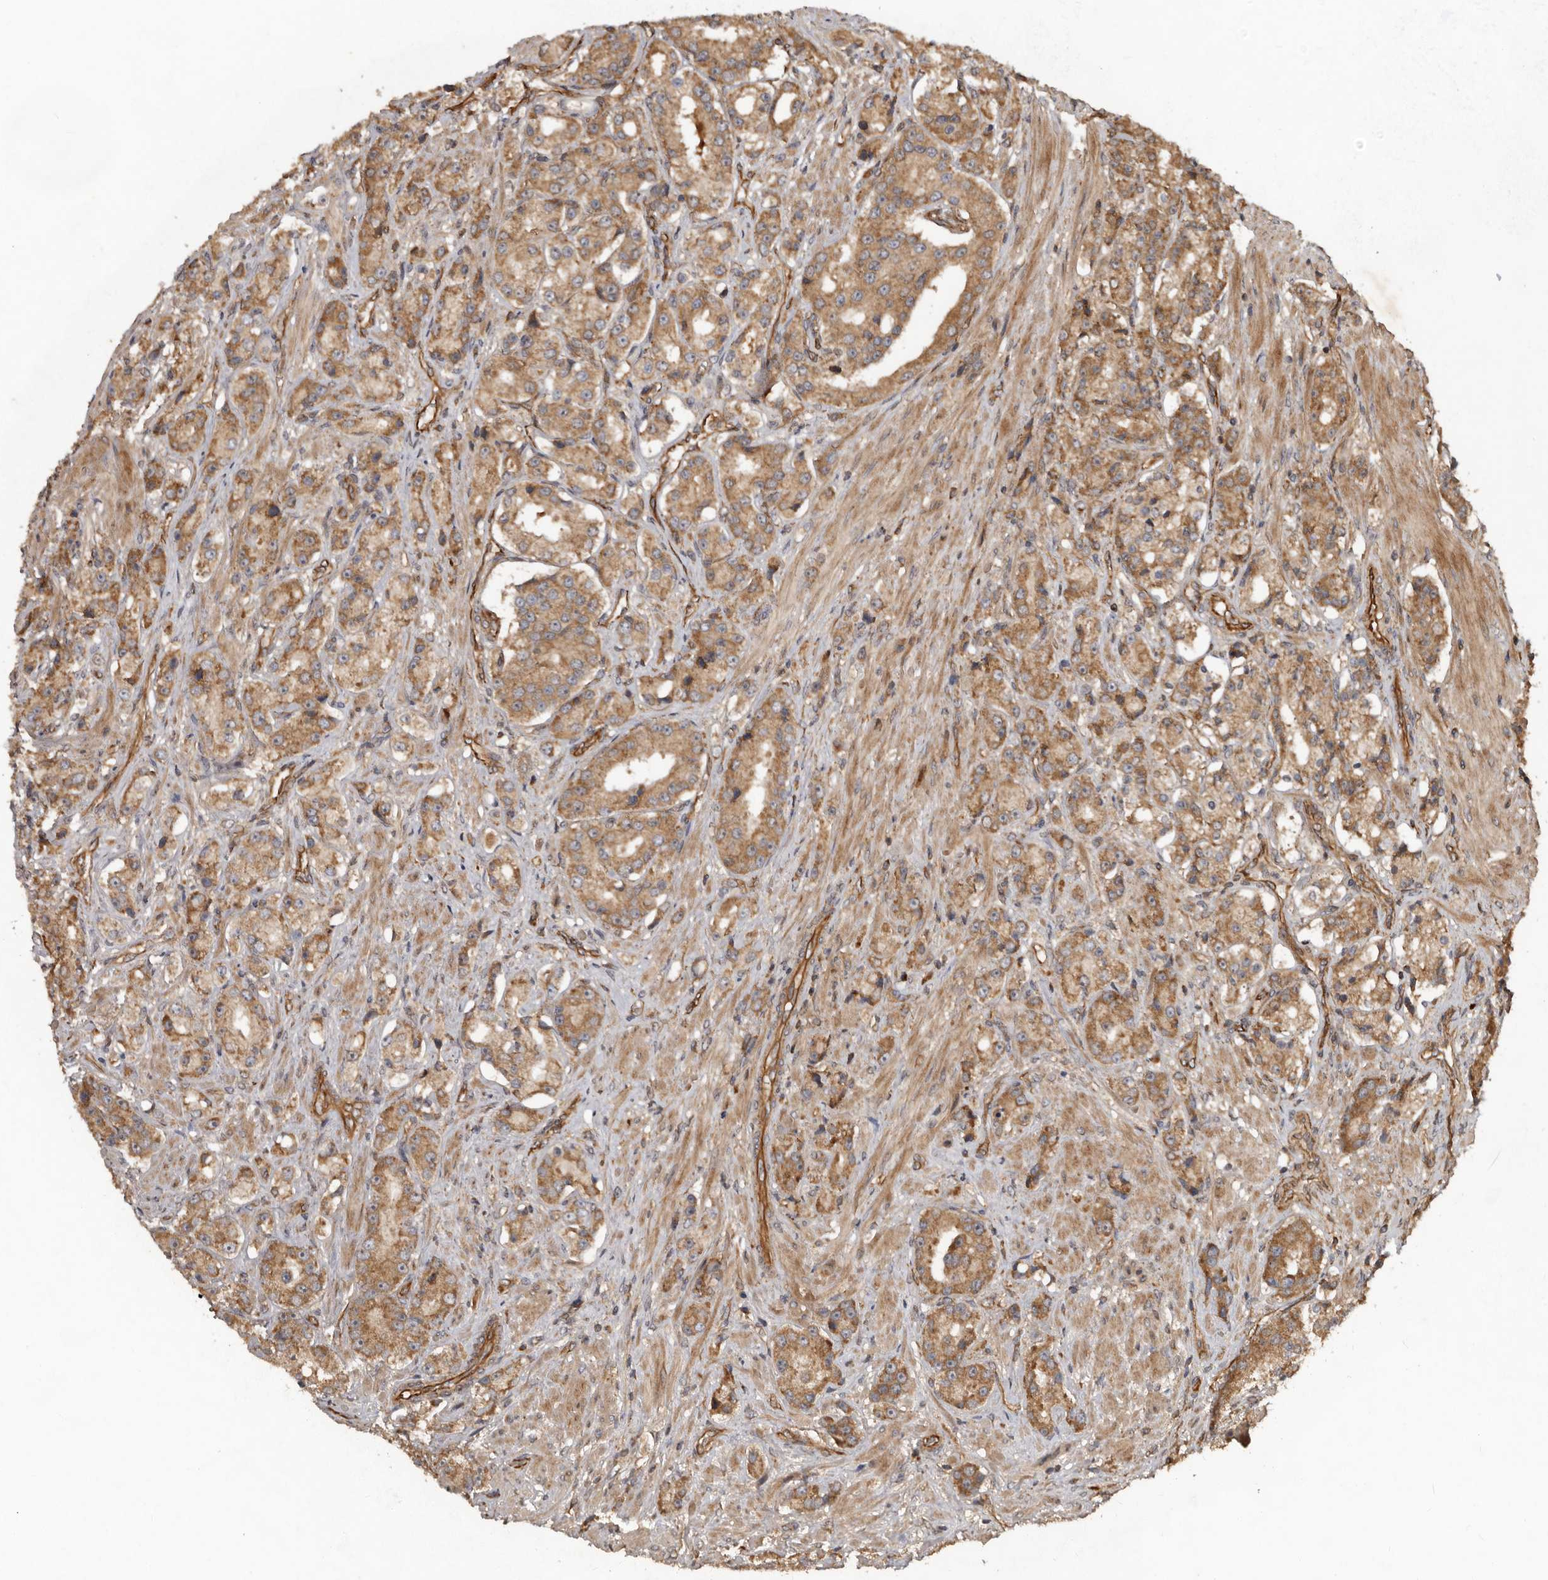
{"staining": {"intensity": "moderate", "quantity": ">75%", "location": "cytoplasmic/membranous"}, "tissue": "prostate cancer", "cell_type": "Tumor cells", "image_type": "cancer", "snomed": [{"axis": "morphology", "description": "Adenocarcinoma, High grade"}, {"axis": "topography", "description": "Prostate"}], "caption": "Protein staining by IHC displays moderate cytoplasmic/membranous expression in about >75% of tumor cells in high-grade adenocarcinoma (prostate). Nuclei are stained in blue.", "gene": "STK36", "patient": {"sex": "male", "age": 60}}